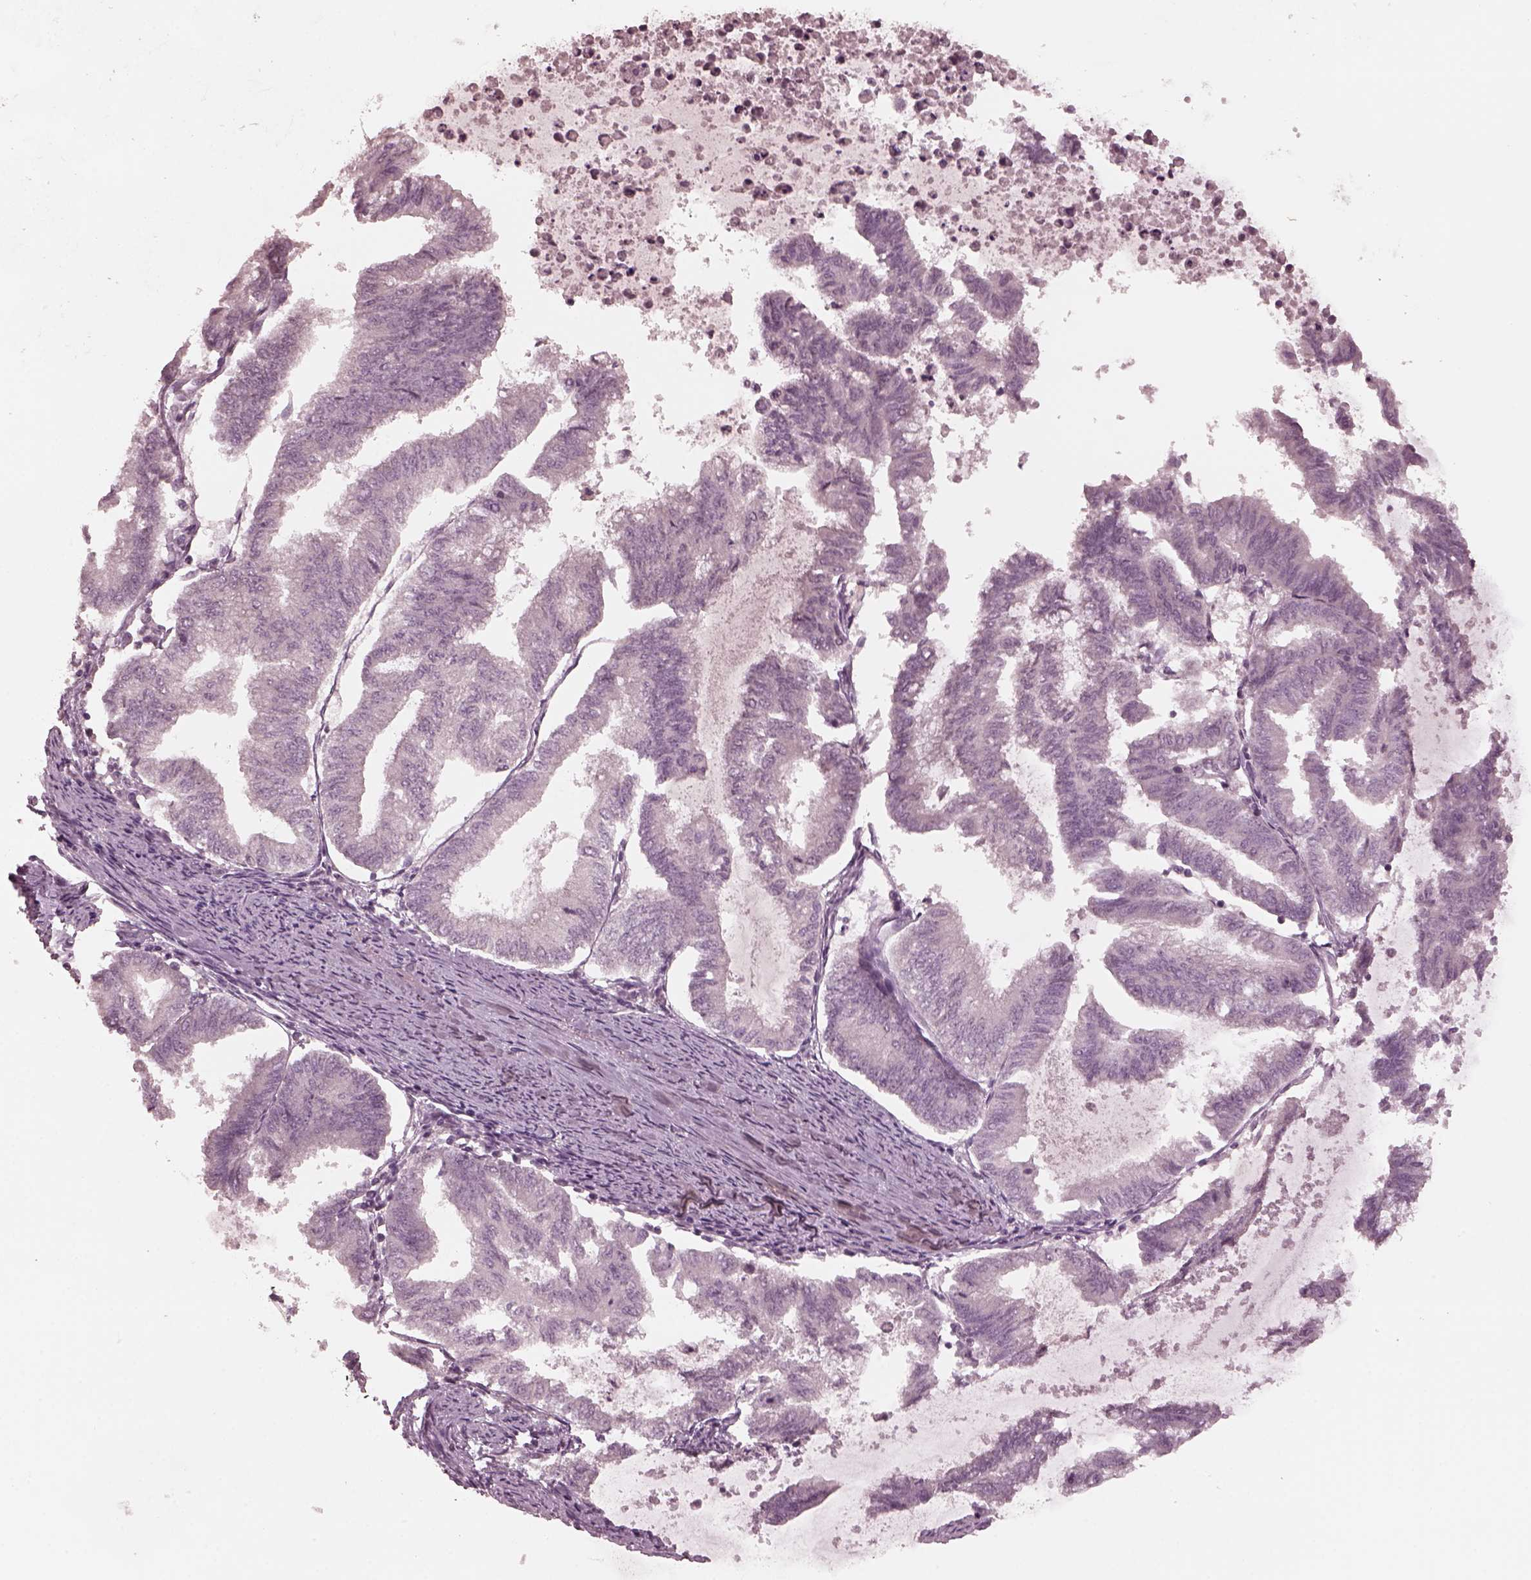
{"staining": {"intensity": "negative", "quantity": "none", "location": "none"}, "tissue": "endometrial cancer", "cell_type": "Tumor cells", "image_type": "cancer", "snomed": [{"axis": "morphology", "description": "Adenocarcinoma, NOS"}, {"axis": "topography", "description": "Endometrium"}], "caption": "An immunohistochemistry (IHC) micrograph of endometrial cancer (adenocarcinoma) is shown. There is no staining in tumor cells of endometrial cancer (adenocarcinoma). (DAB (3,3'-diaminobenzidine) IHC with hematoxylin counter stain).", "gene": "RGS7", "patient": {"sex": "female", "age": 79}}